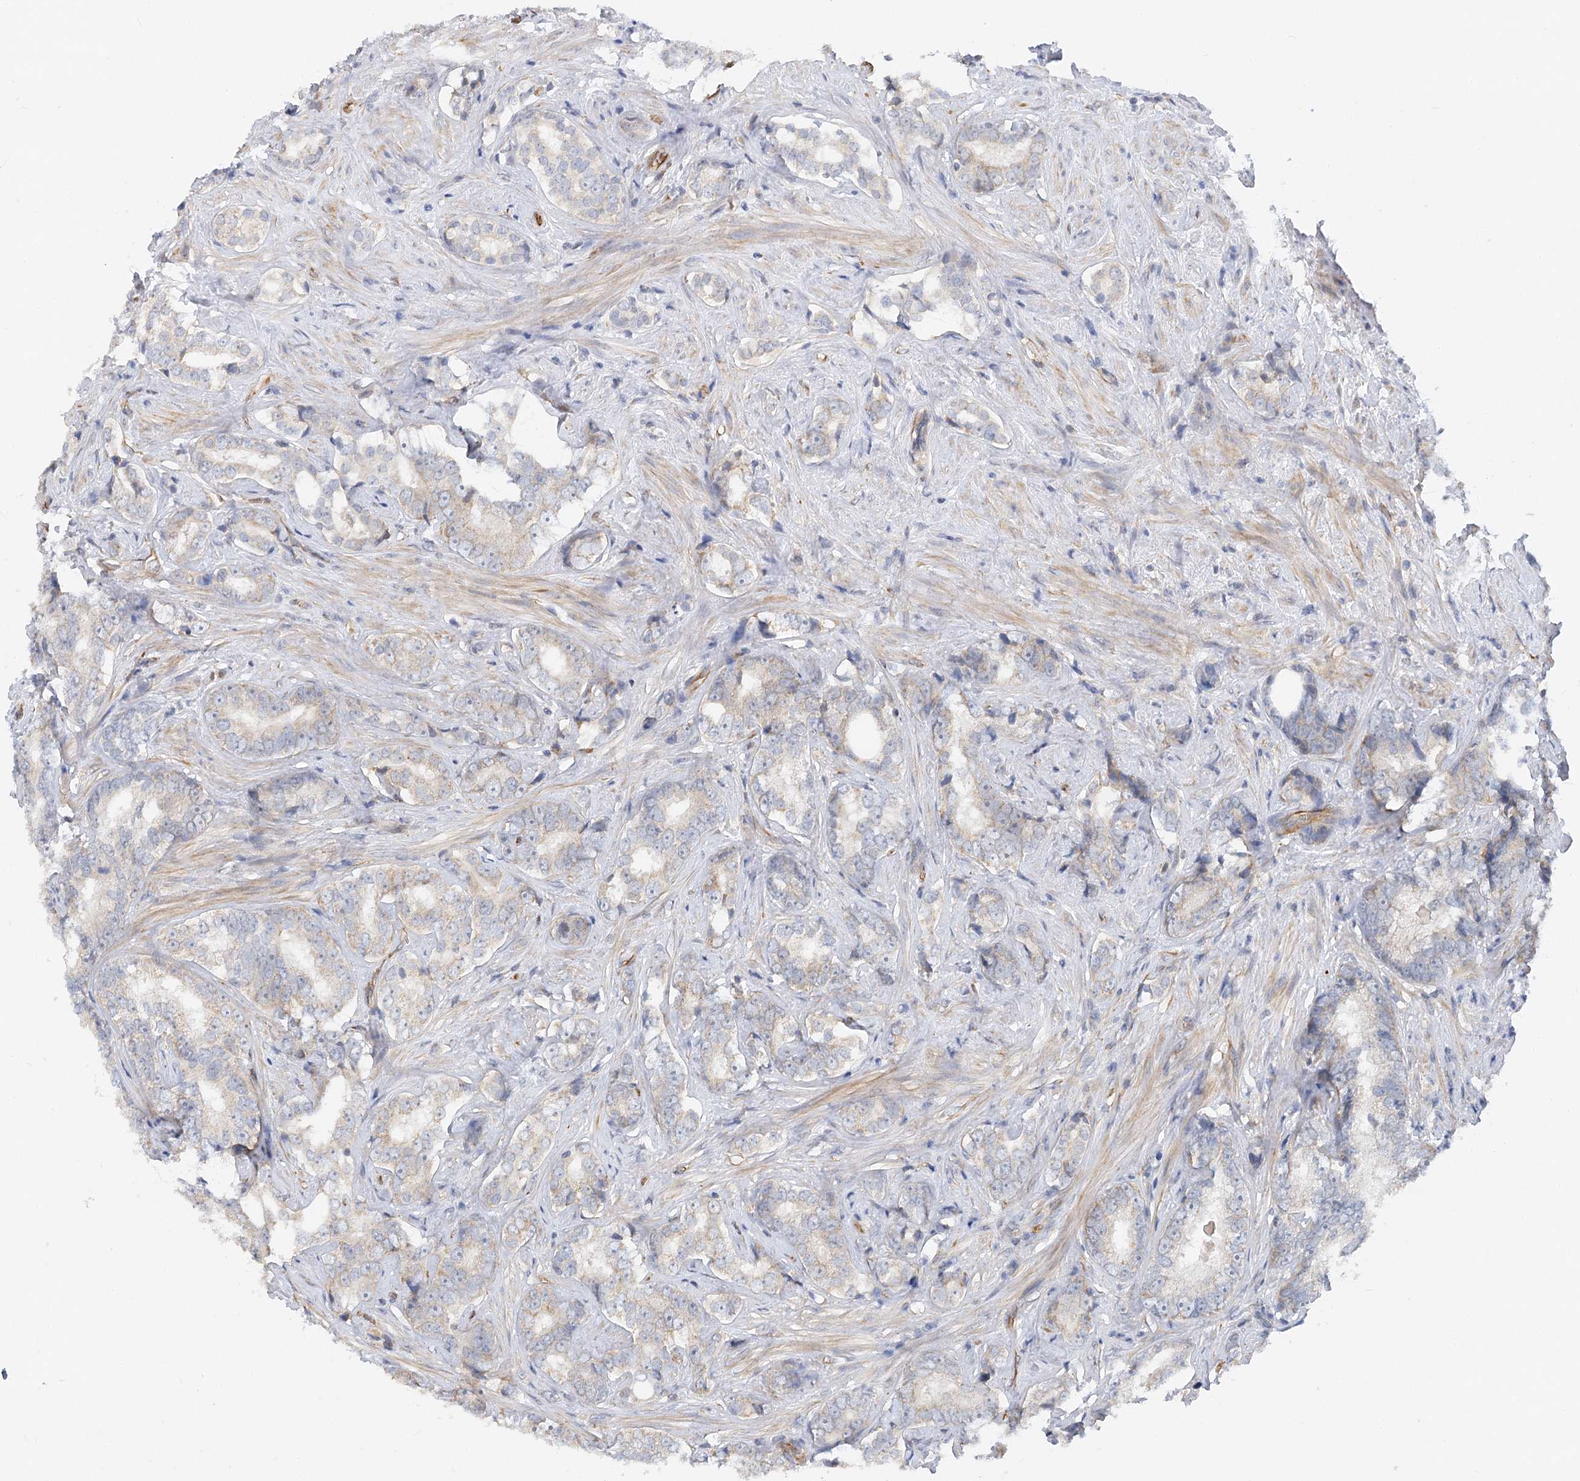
{"staining": {"intensity": "weak", "quantity": "<25%", "location": "cytoplasmic/membranous"}, "tissue": "prostate cancer", "cell_type": "Tumor cells", "image_type": "cancer", "snomed": [{"axis": "morphology", "description": "Adenocarcinoma, High grade"}, {"axis": "topography", "description": "Prostate"}], "caption": "IHC of human prostate high-grade adenocarcinoma demonstrates no staining in tumor cells.", "gene": "NELL2", "patient": {"sex": "male", "age": 66}}